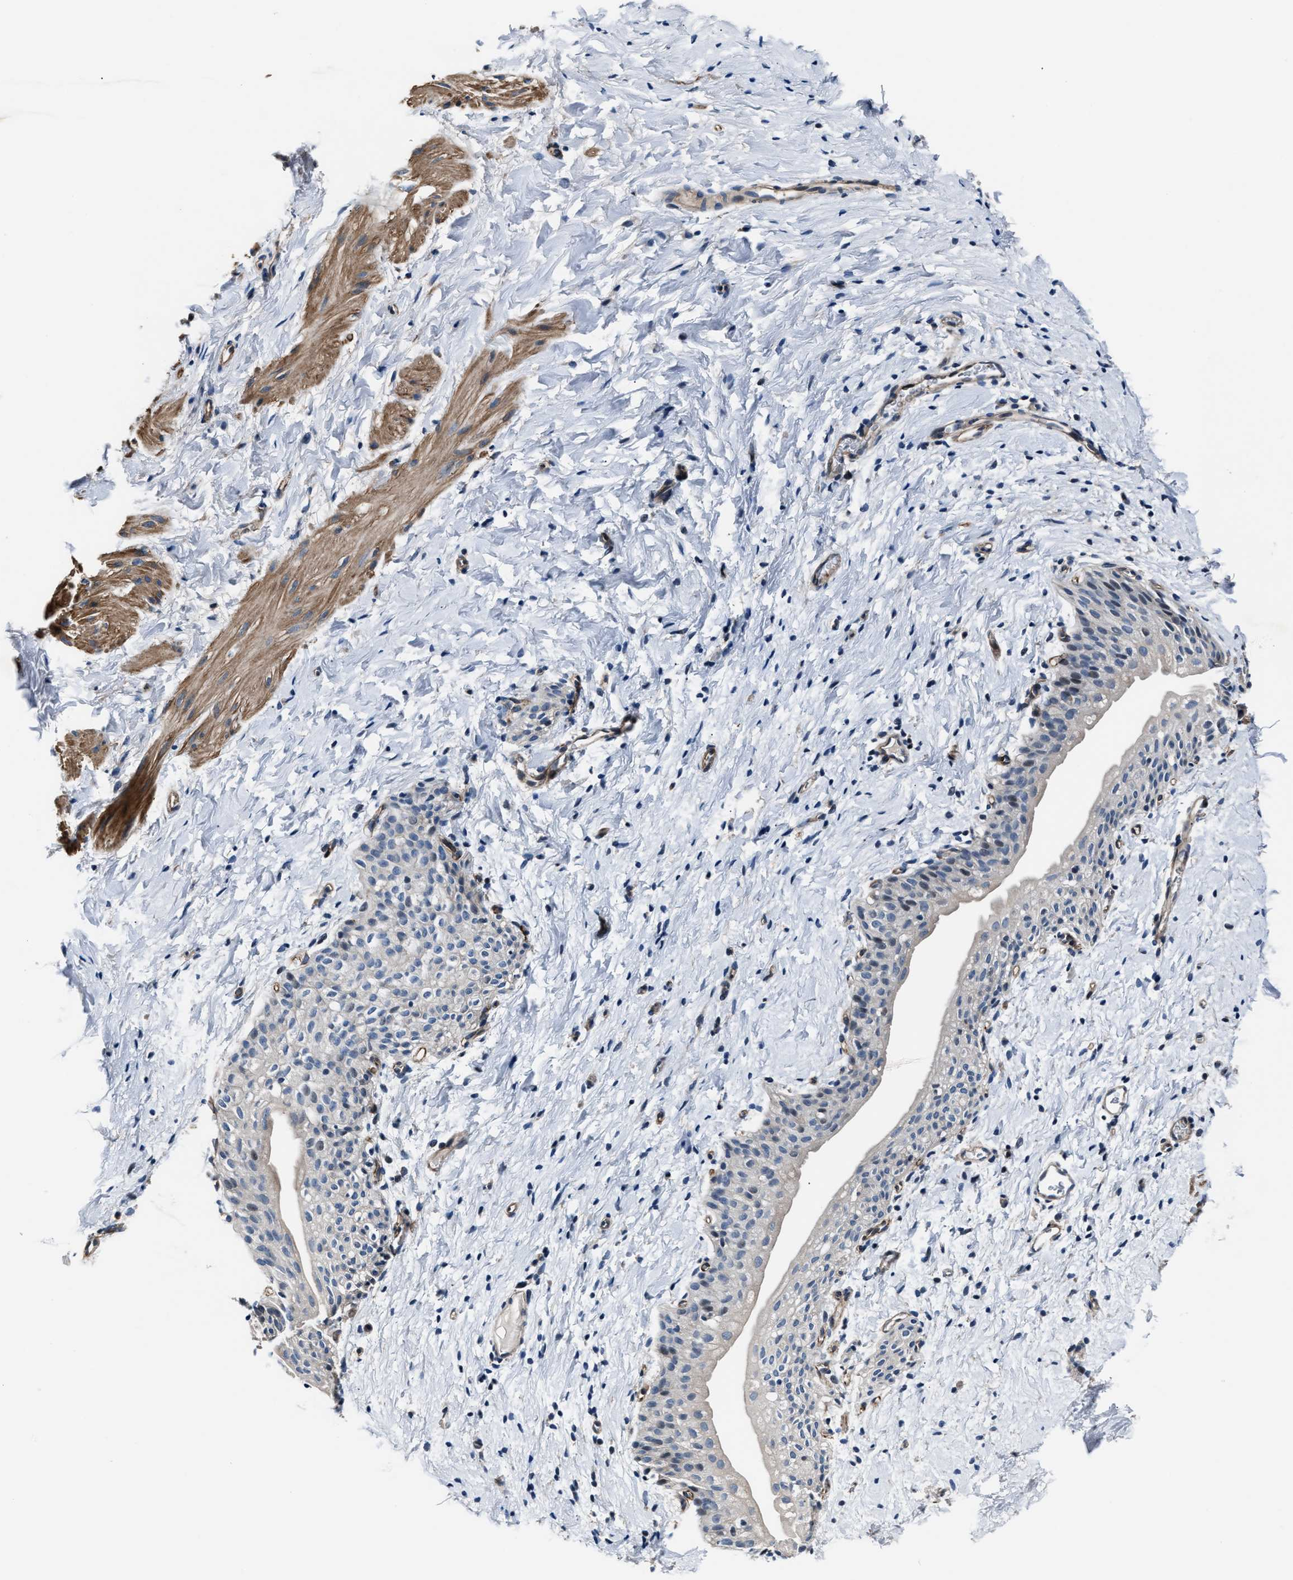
{"staining": {"intensity": "moderate", "quantity": ">75%", "location": "cytoplasmic/membranous"}, "tissue": "smooth muscle", "cell_type": "Smooth muscle cells", "image_type": "normal", "snomed": [{"axis": "morphology", "description": "Normal tissue, NOS"}, {"axis": "topography", "description": "Smooth muscle"}], "caption": "This image reveals IHC staining of unremarkable human smooth muscle, with medium moderate cytoplasmic/membranous positivity in about >75% of smooth muscle cells.", "gene": "MPDZ", "patient": {"sex": "male", "age": 16}}